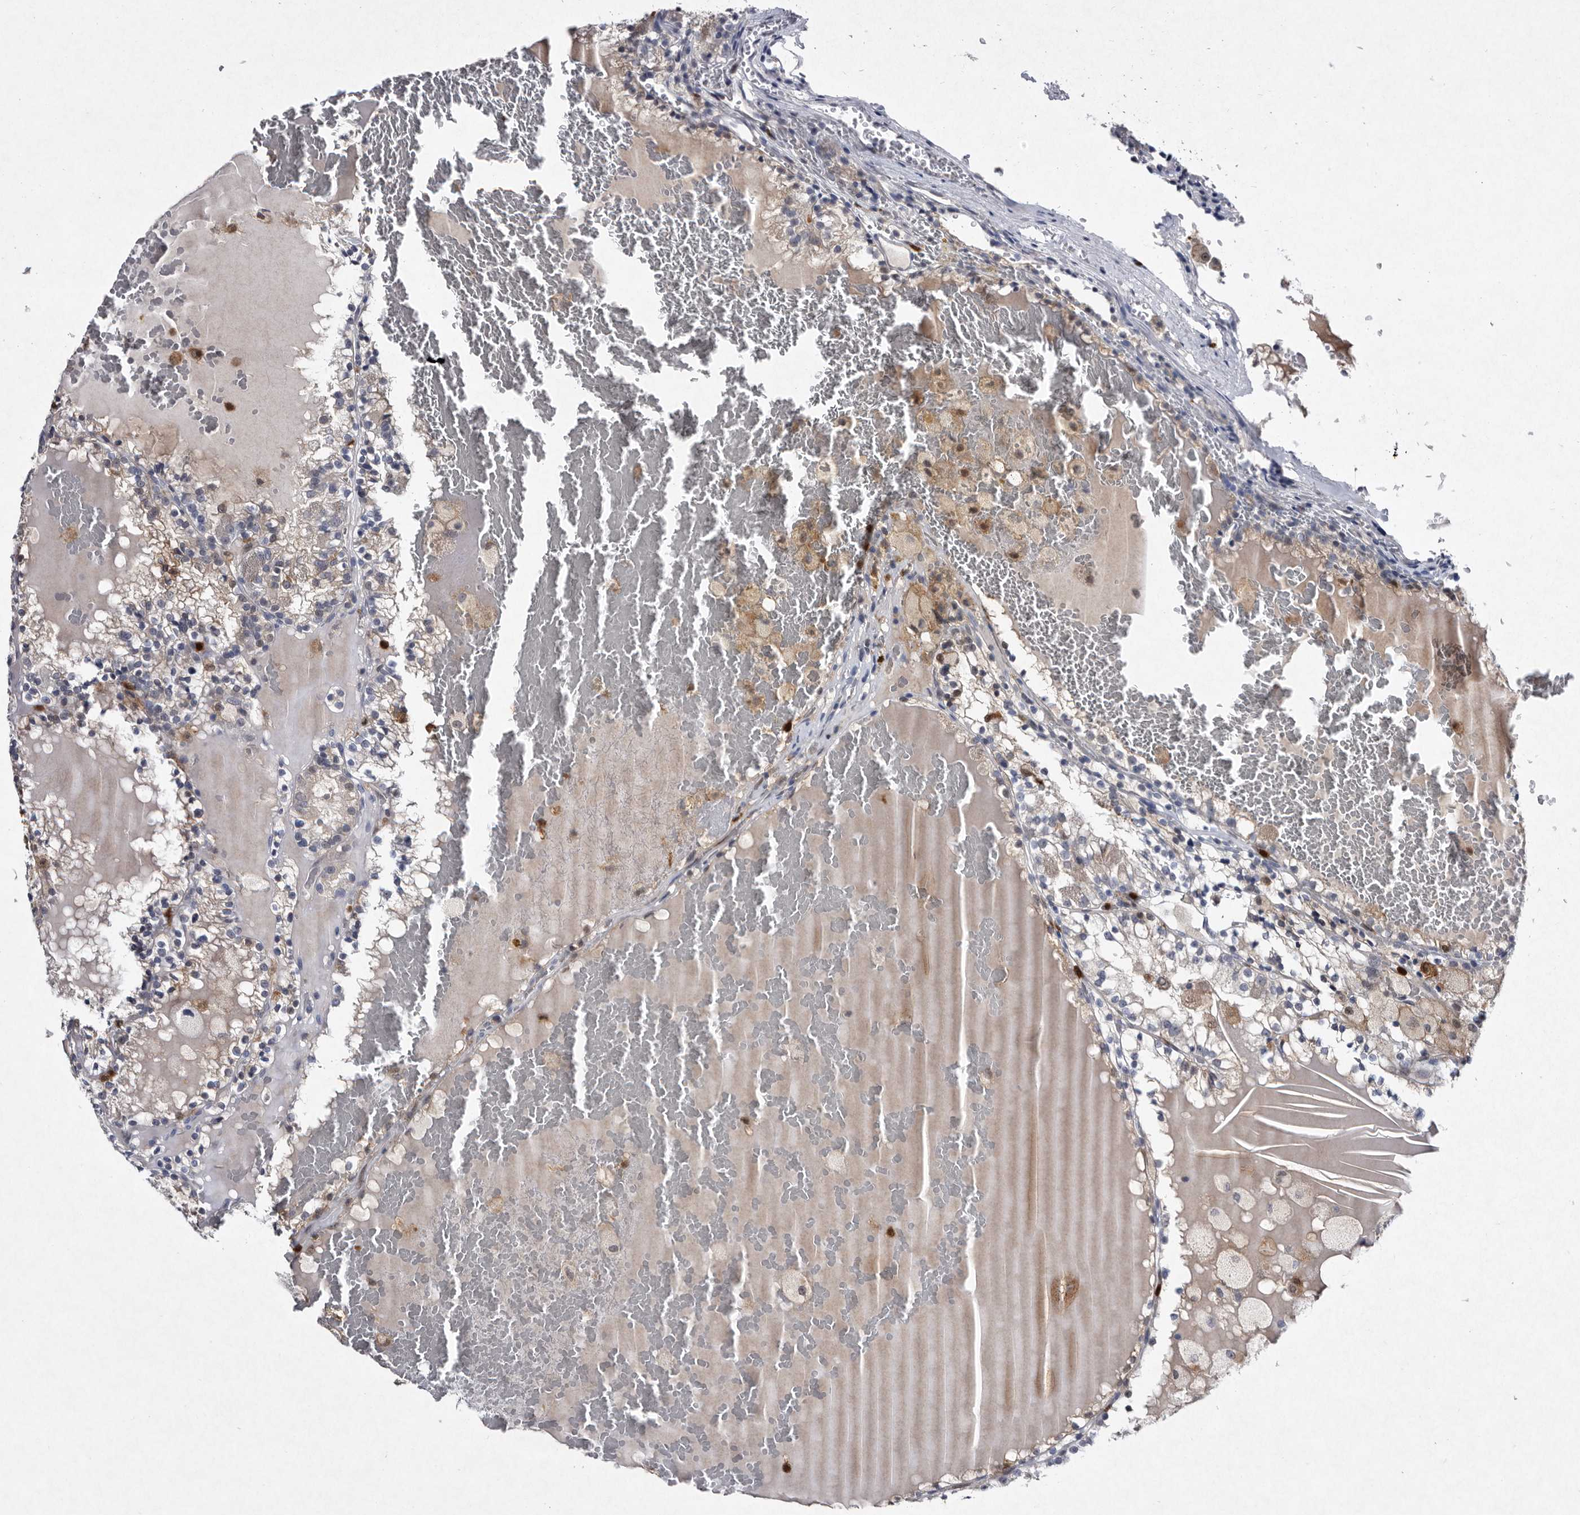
{"staining": {"intensity": "negative", "quantity": "none", "location": "none"}, "tissue": "renal cancer", "cell_type": "Tumor cells", "image_type": "cancer", "snomed": [{"axis": "morphology", "description": "Adenocarcinoma, NOS"}, {"axis": "topography", "description": "Kidney"}], "caption": "An image of human renal cancer (adenocarcinoma) is negative for staining in tumor cells. The staining was performed using DAB to visualize the protein expression in brown, while the nuclei were stained in blue with hematoxylin (Magnification: 20x).", "gene": "SERPINB8", "patient": {"sex": "female", "age": 56}}